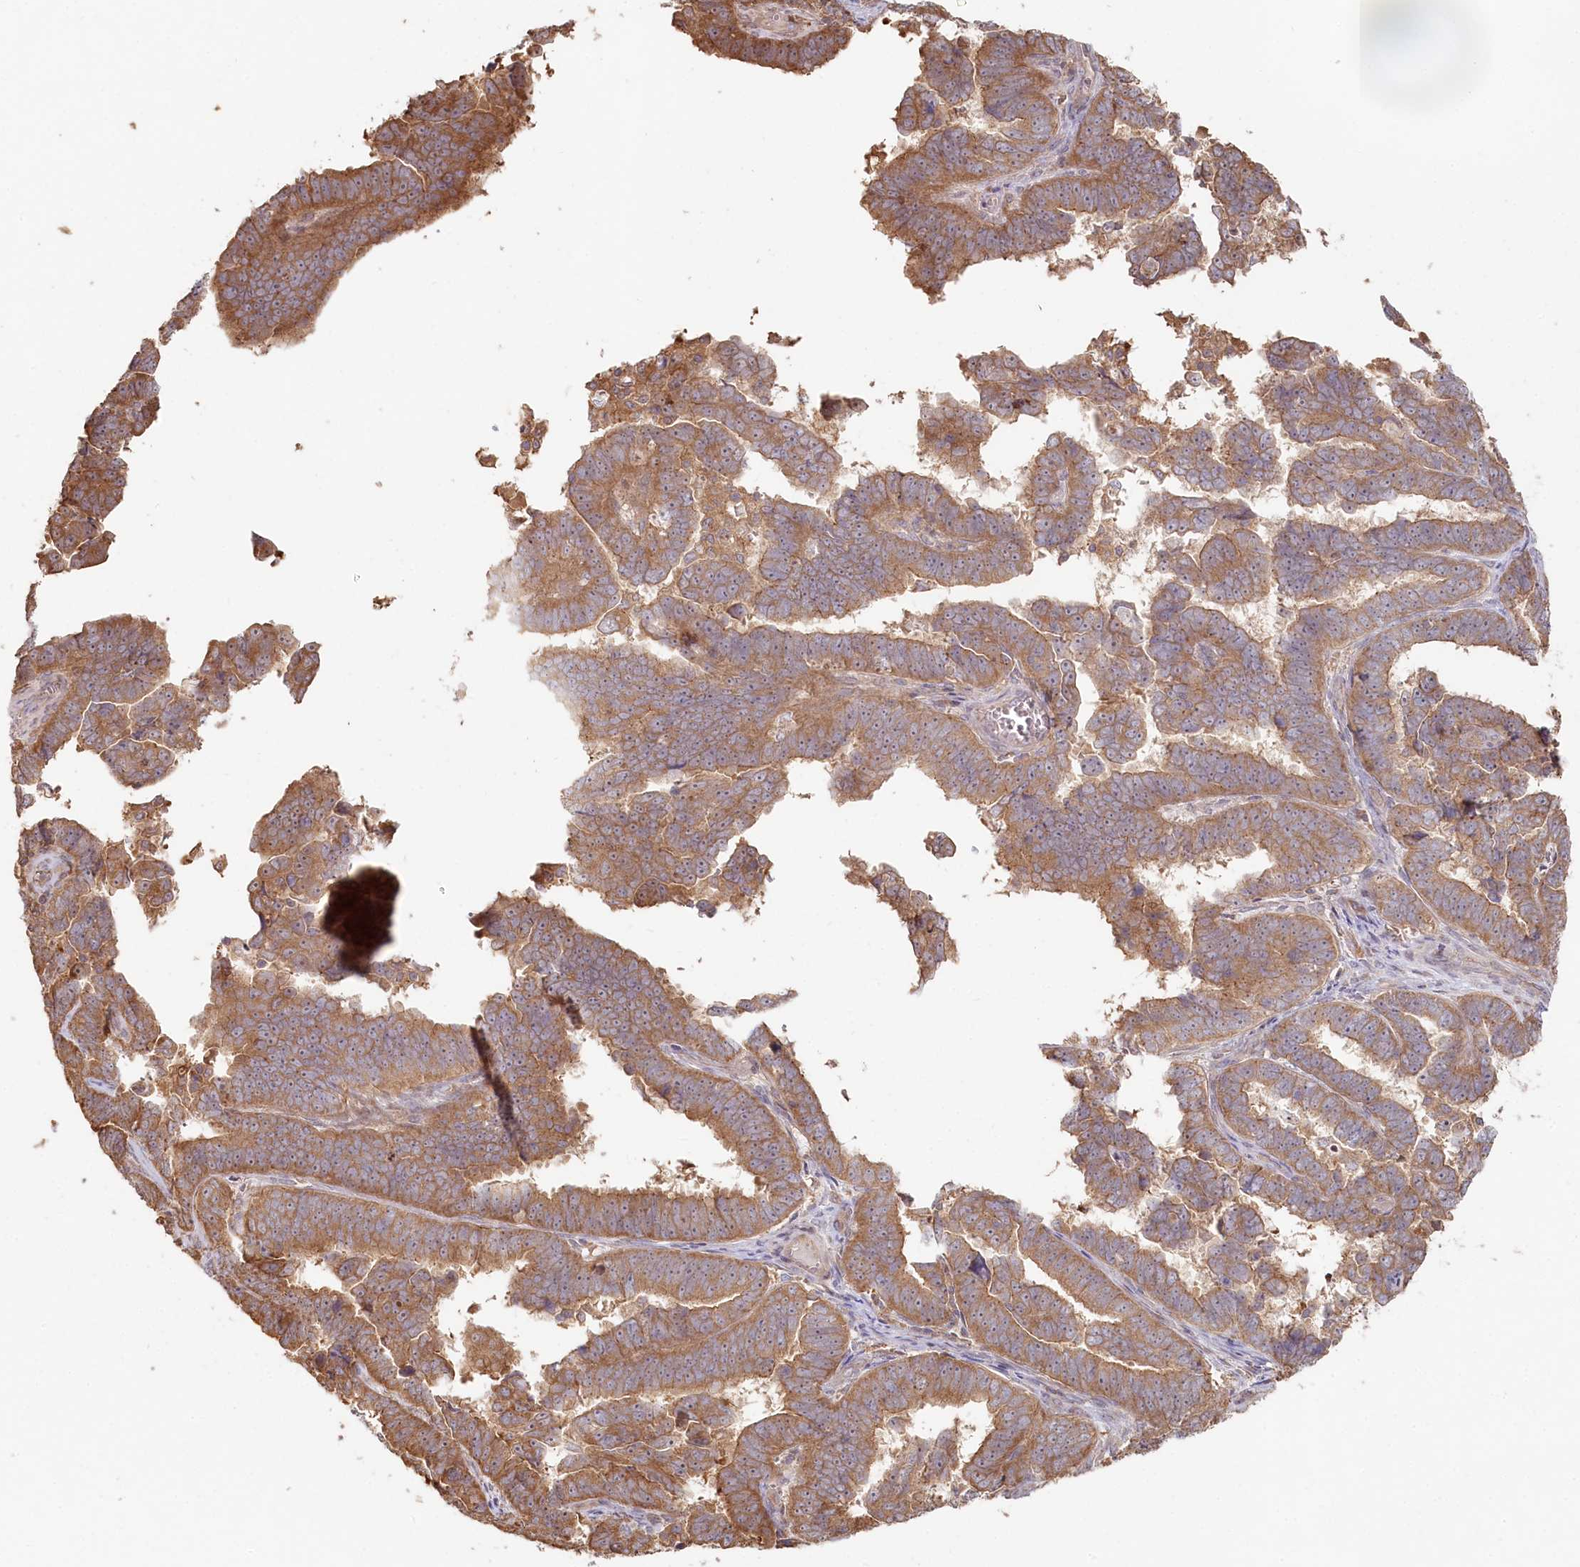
{"staining": {"intensity": "moderate", "quantity": ">75%", "location": "cytoplasmic/membranous"}, "tissue": "endometrial cancer", "cell_type": "Tumor cells", "image_type": "cancer", "snomed": [{"axis": "morphology", "description": "Adenocarcinoma, NOS"}, {"axis": "topography", "description": "Endometrium"}], "caption": "Approximately >75% of tumor cells in endometrial adenocarcinoma reveal moderate cytoplasmic/membranous protein positivity as visualized by brown immunohistochemical staining.", "gene": "HAL", "patient": {"sex": "female", "age": 75}}